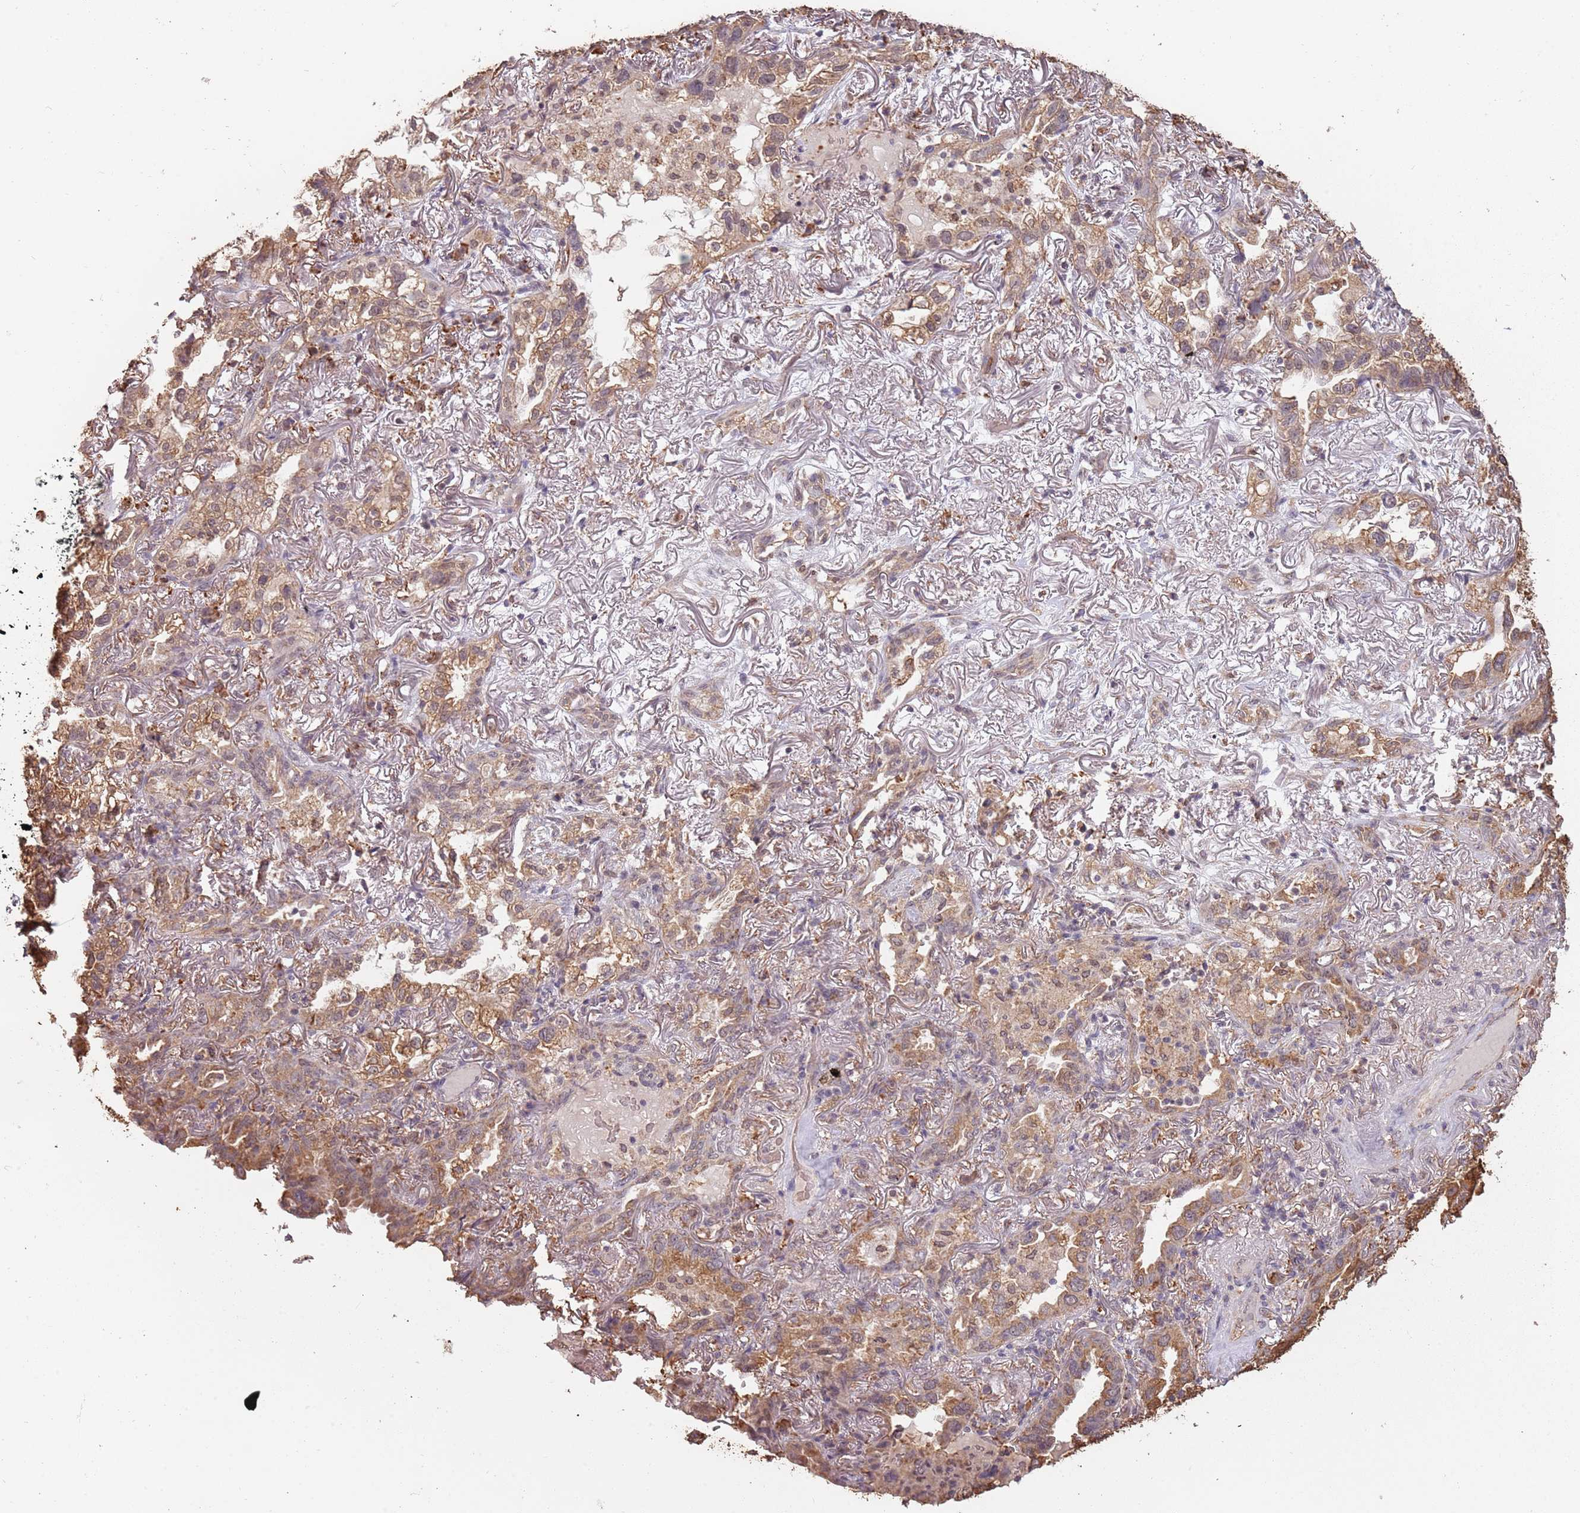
{"staining": {"intensity": "weak", "quantity": ">75%", "location": "cytoplasmic/membranous"}, "tissue": "lung cancer", "cell_type": "Tumor cells", "image_type": "cancer", "snomed": [{"axis": "morphology", "description": "Adenocarcinoma, NOS"}, {"axis": "topography", "description": "Lung"}], "caption": "About >75% of tumor cells in human adenocarcinoma (lung) reveal weak cytoplasmic/membranous protein positivity as visualized by brown immunohistochemical staining.", "gene": "ATOSB", "patient": {"sex": "female", "age": 69}}